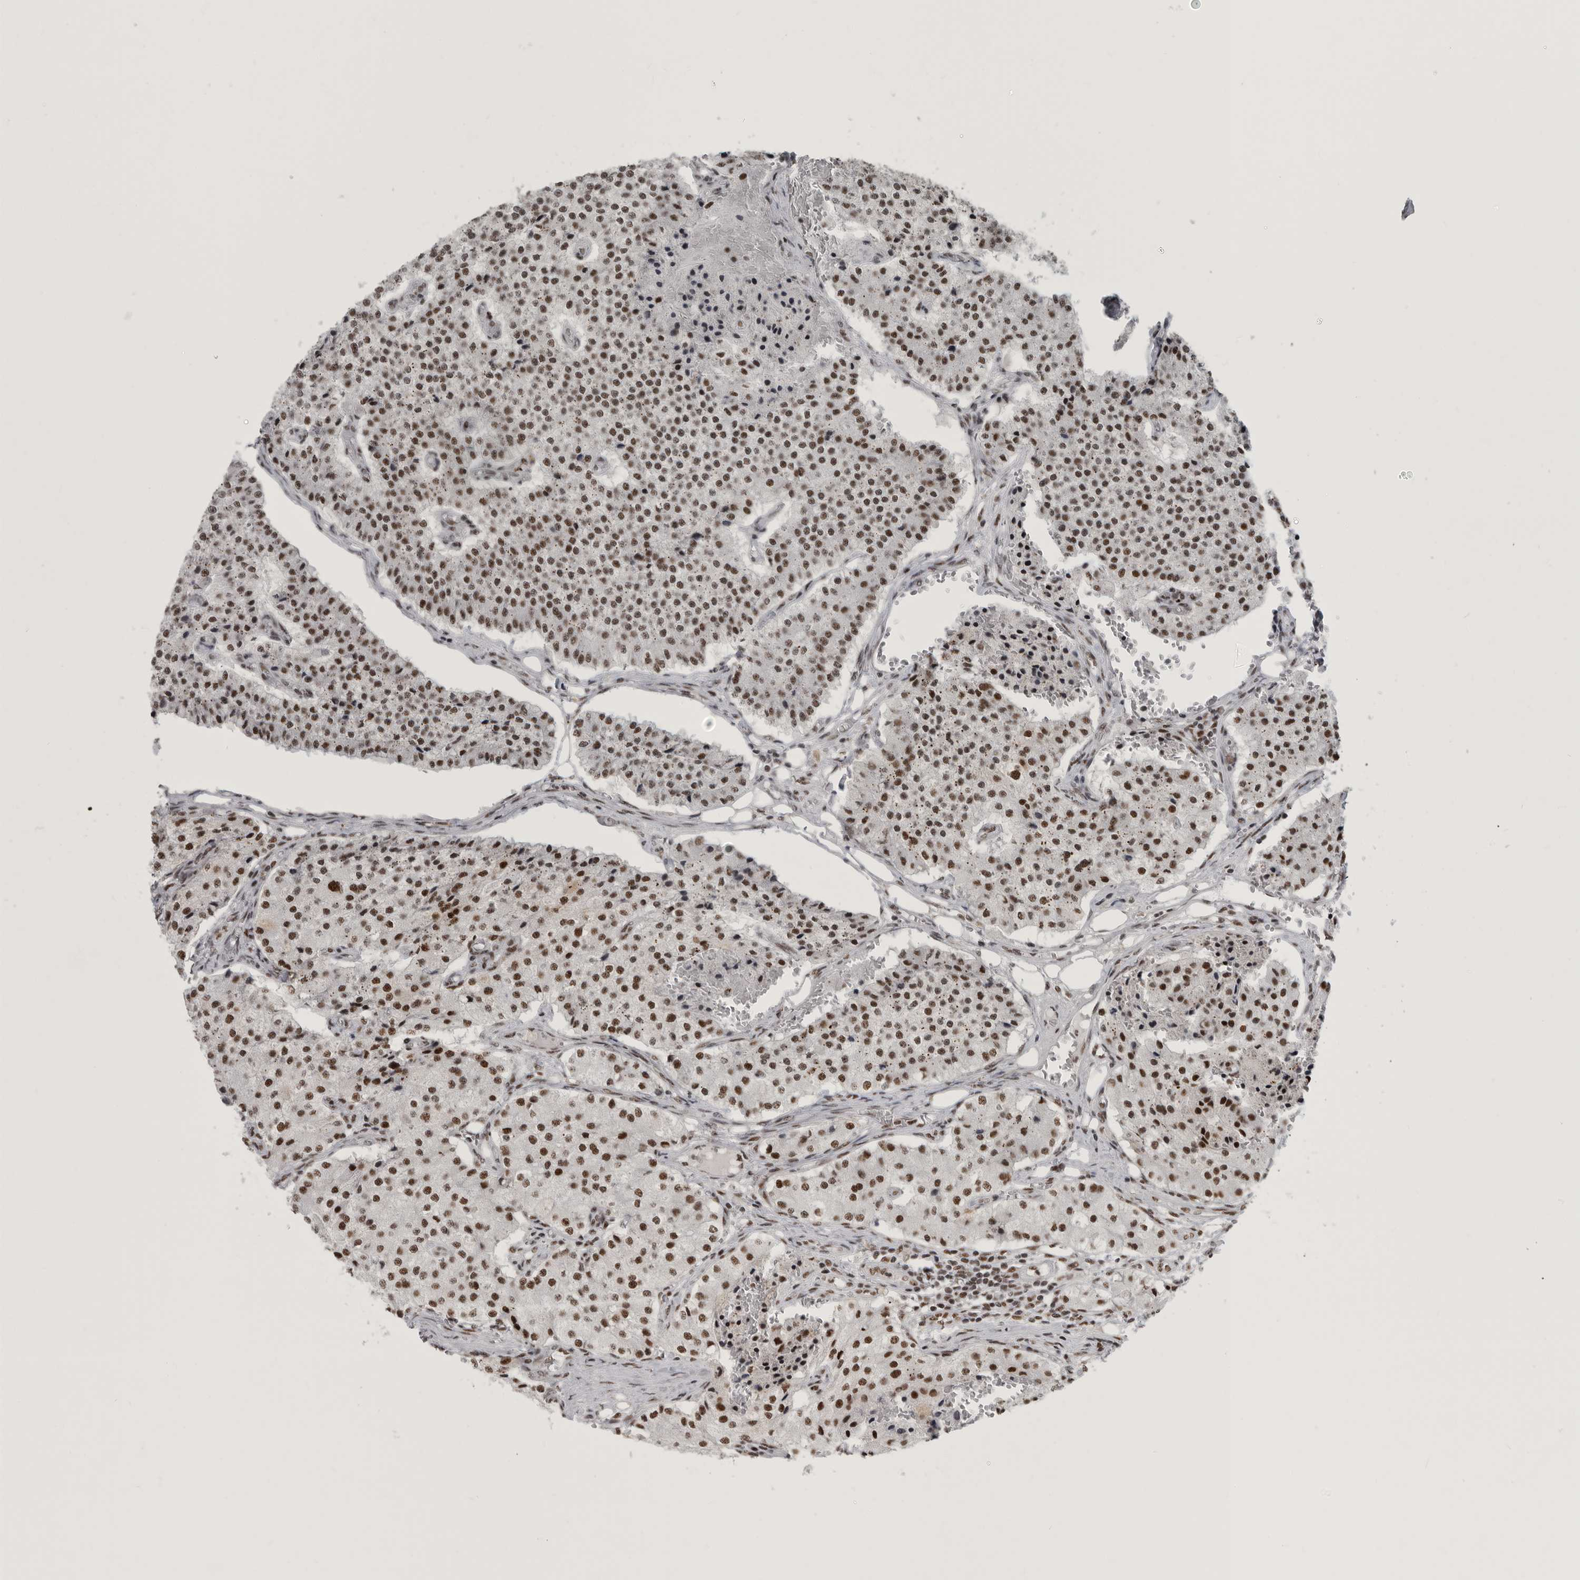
{"staining": {"intensity": "moderate", "quantity": ">75%", "location": "nuclear"}, "tissue": "carcinoid", "cell_type": "Tumor cells", "image_type": "cancer", "snomed": [{"axis": "morphology", "description": "Carcinoid, malignant, NOS"}, {"axis": "topography", "description": "Colon"}], "caption": "Protein staining of carcinoid (malignant) tissue reveals moderate nuclear positivity in about >75% of tumor cells.", "gene": "BCLAF1", "patient": {"sex": "female", "age": 52}}